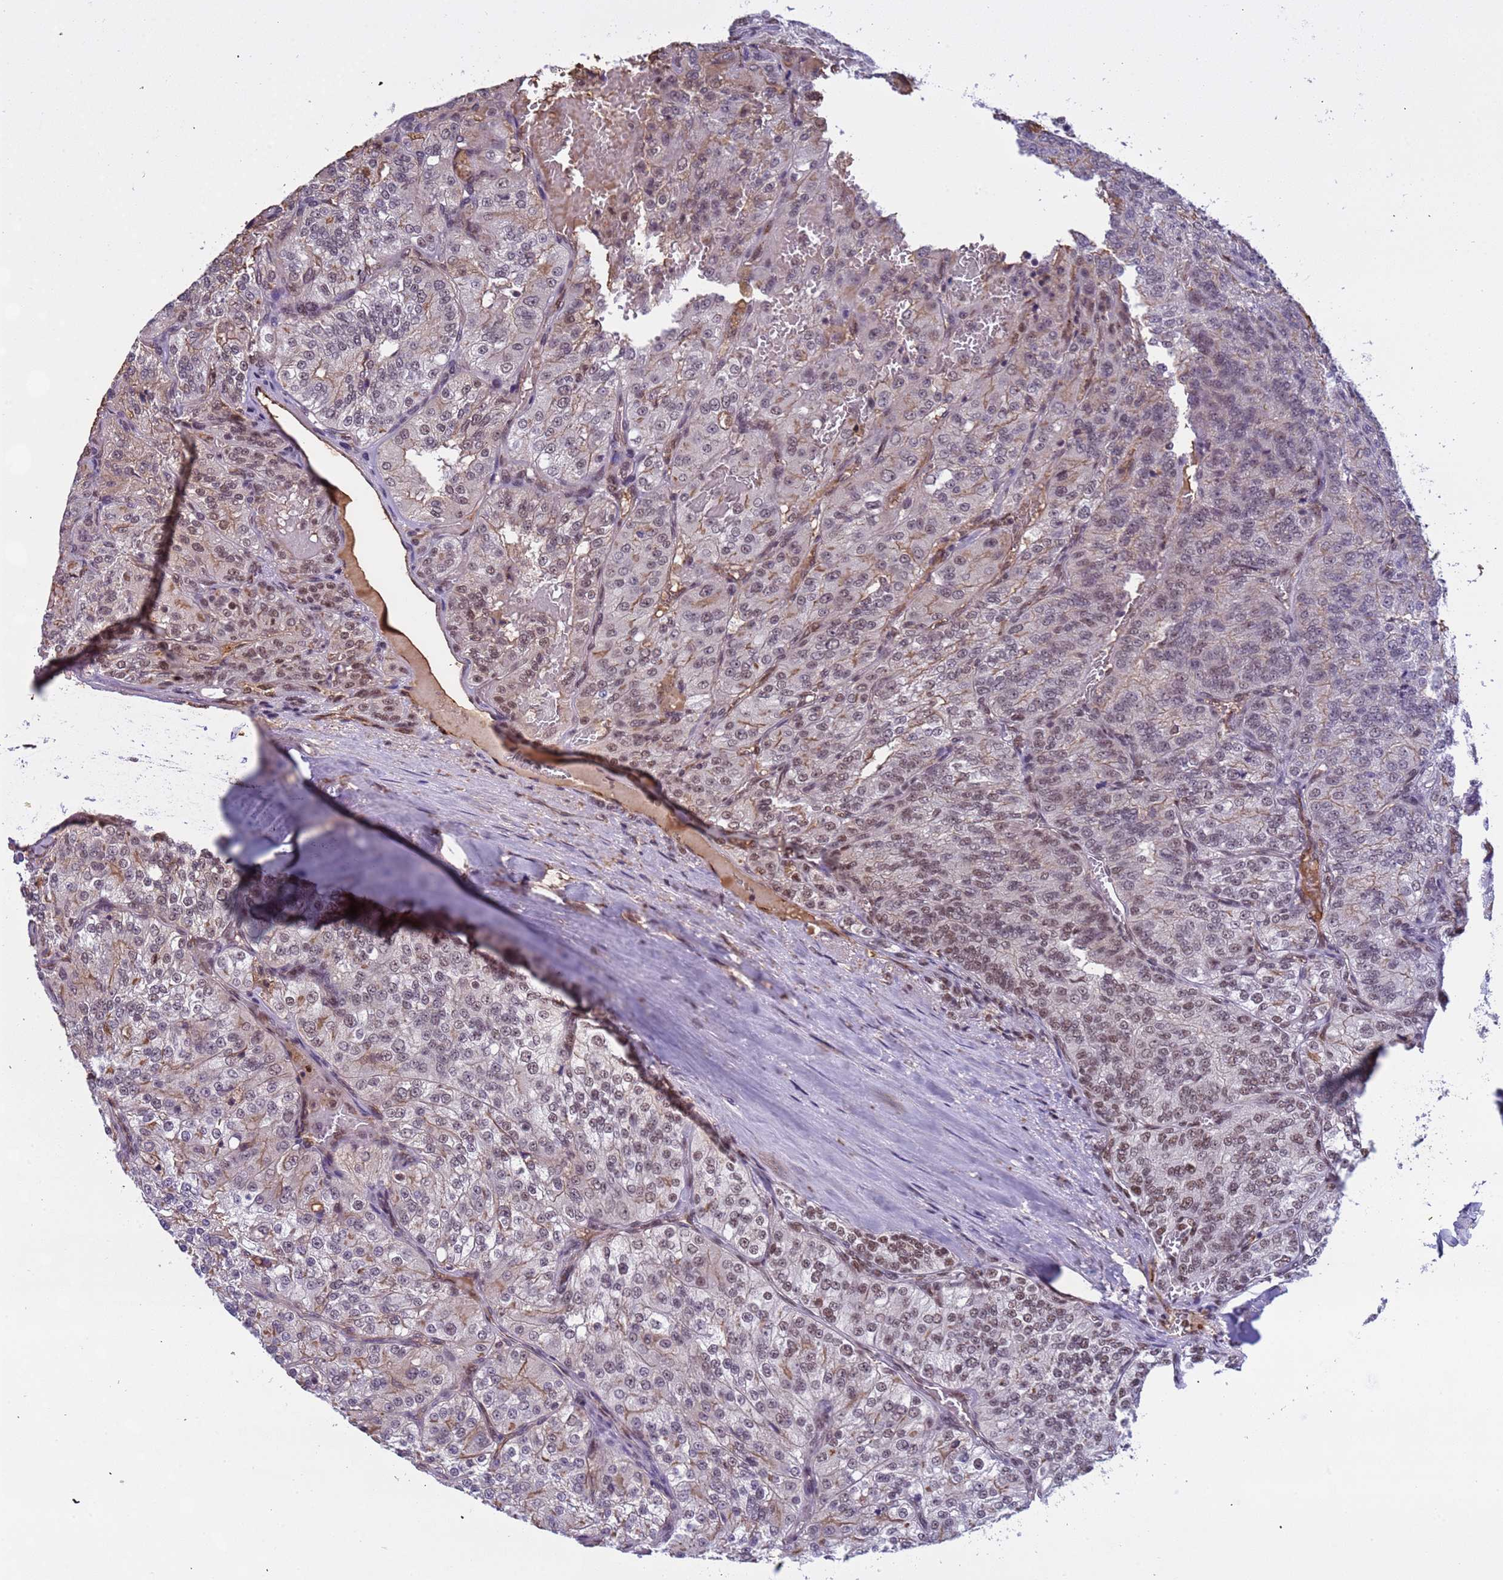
{"staining": {"intensity": "moderate", "quantity": "<25%", "location": "nuclear"}, "tissue": "renal cancer", "cell_type": "Tumor cells", "image_type": "cancer", "snomed": [{"axis": "morphology", "description": "Adenocarcinoma, NOS"}, {"axis": "topography", "description": "Kidney"}], "caption": "Immunohistochemical staining of renal adenocarcinoma shows moderate nuclear protein positivity in approximately <25% of tumor cells.", "gene": "SRRT", "patient": {"sex": "female", "age": 63}}